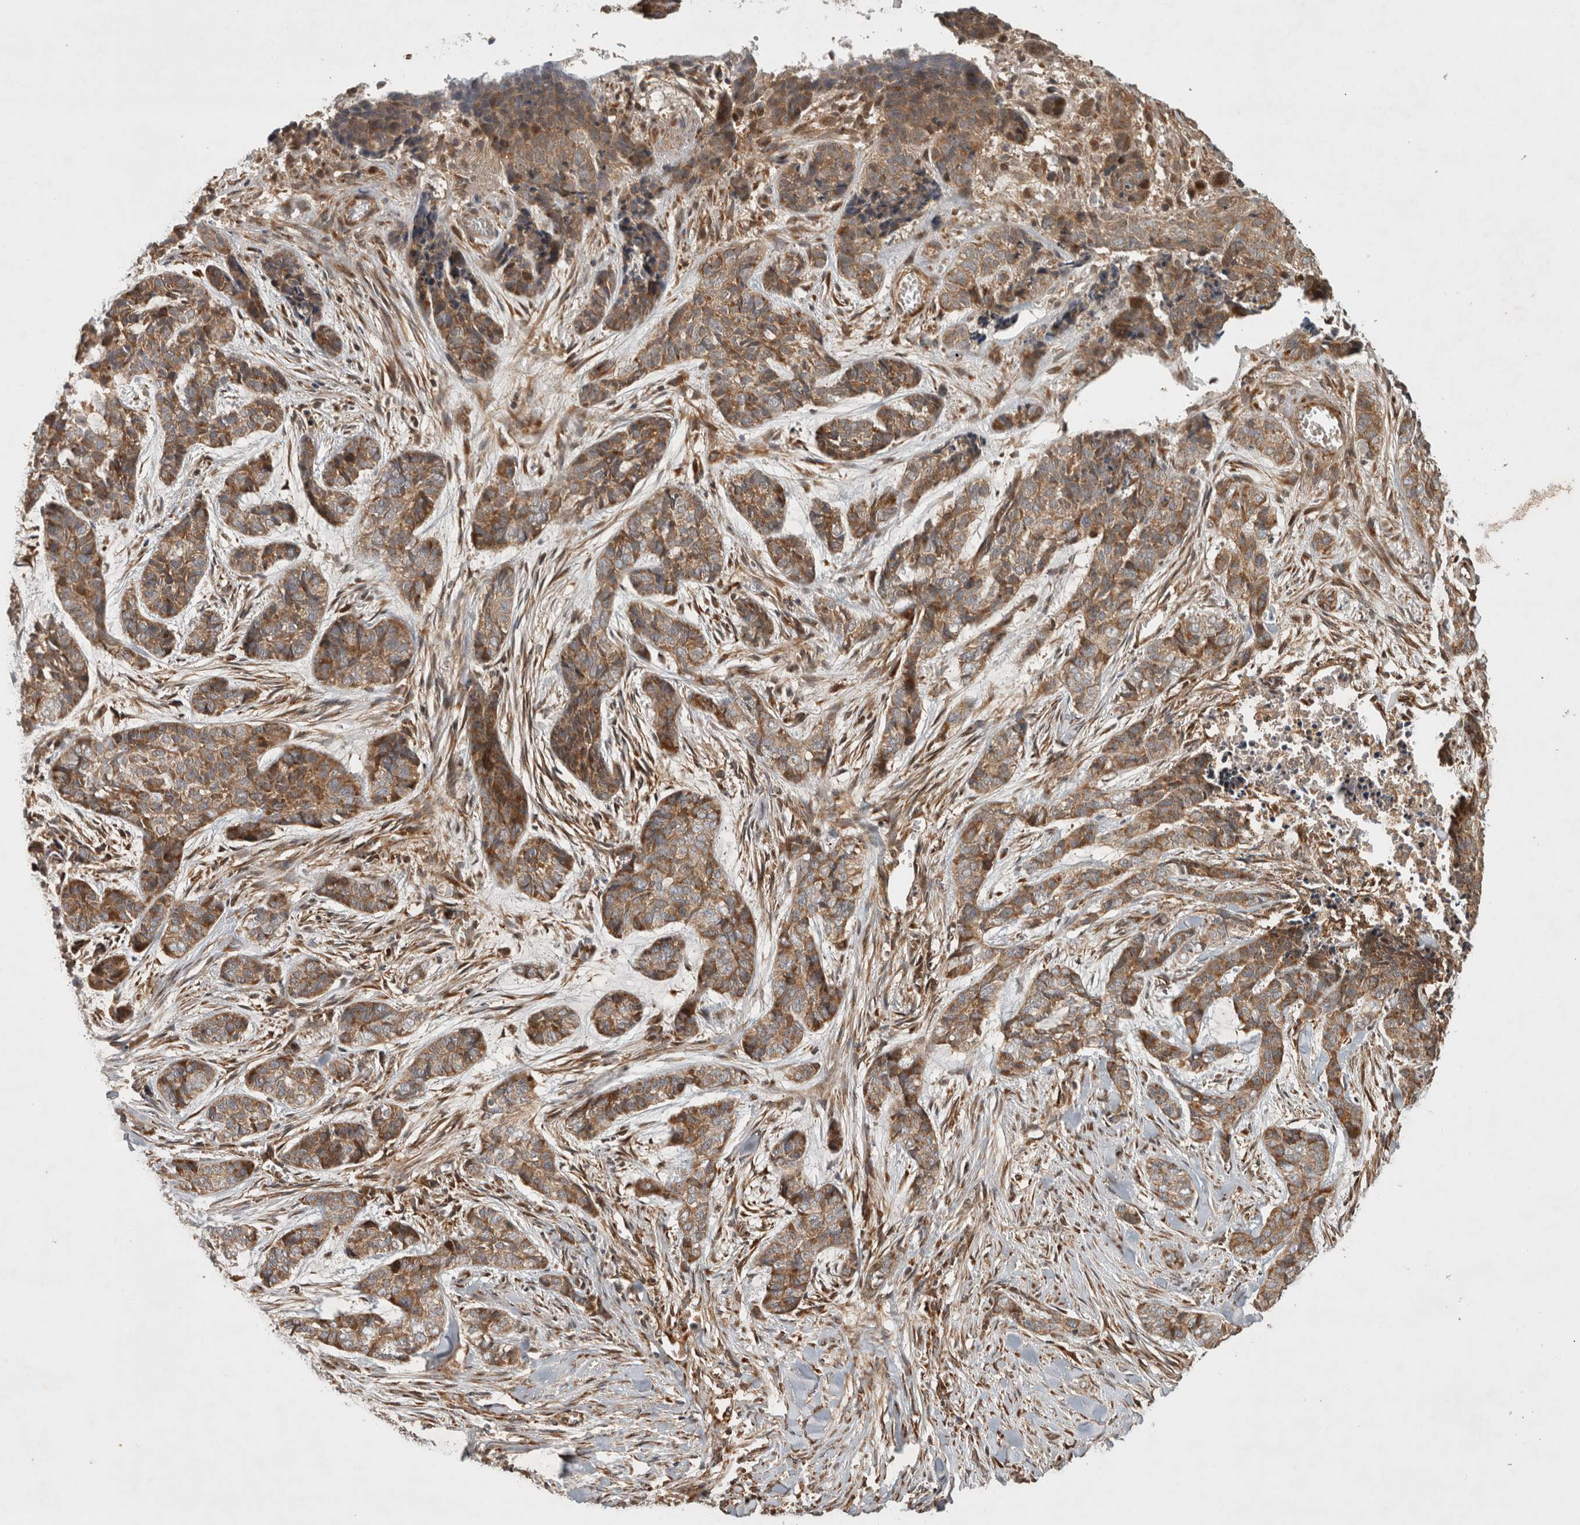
{"staining": {"intensity": "moderate", "quantity": ">75%", "location": "cytoplasmic/membranous"}, "tissue": "skin cancer", "cell_type": "Tumor cells", "image_type": "cancer", "snomed": [{"axis": "morphology", "description": "Basal cell carcinoma"}, {"axis": "topography", "description": "Skin"}], "caption": "There is medium levels of moderate cytoplasmic/membranous expression in tumor cells of basal cell carcinoma (skin), as demonstrated by immunohistochemical staining (brown color).", "gene": "TUBD1", "patient": {"sex": "female", "age": 64}}